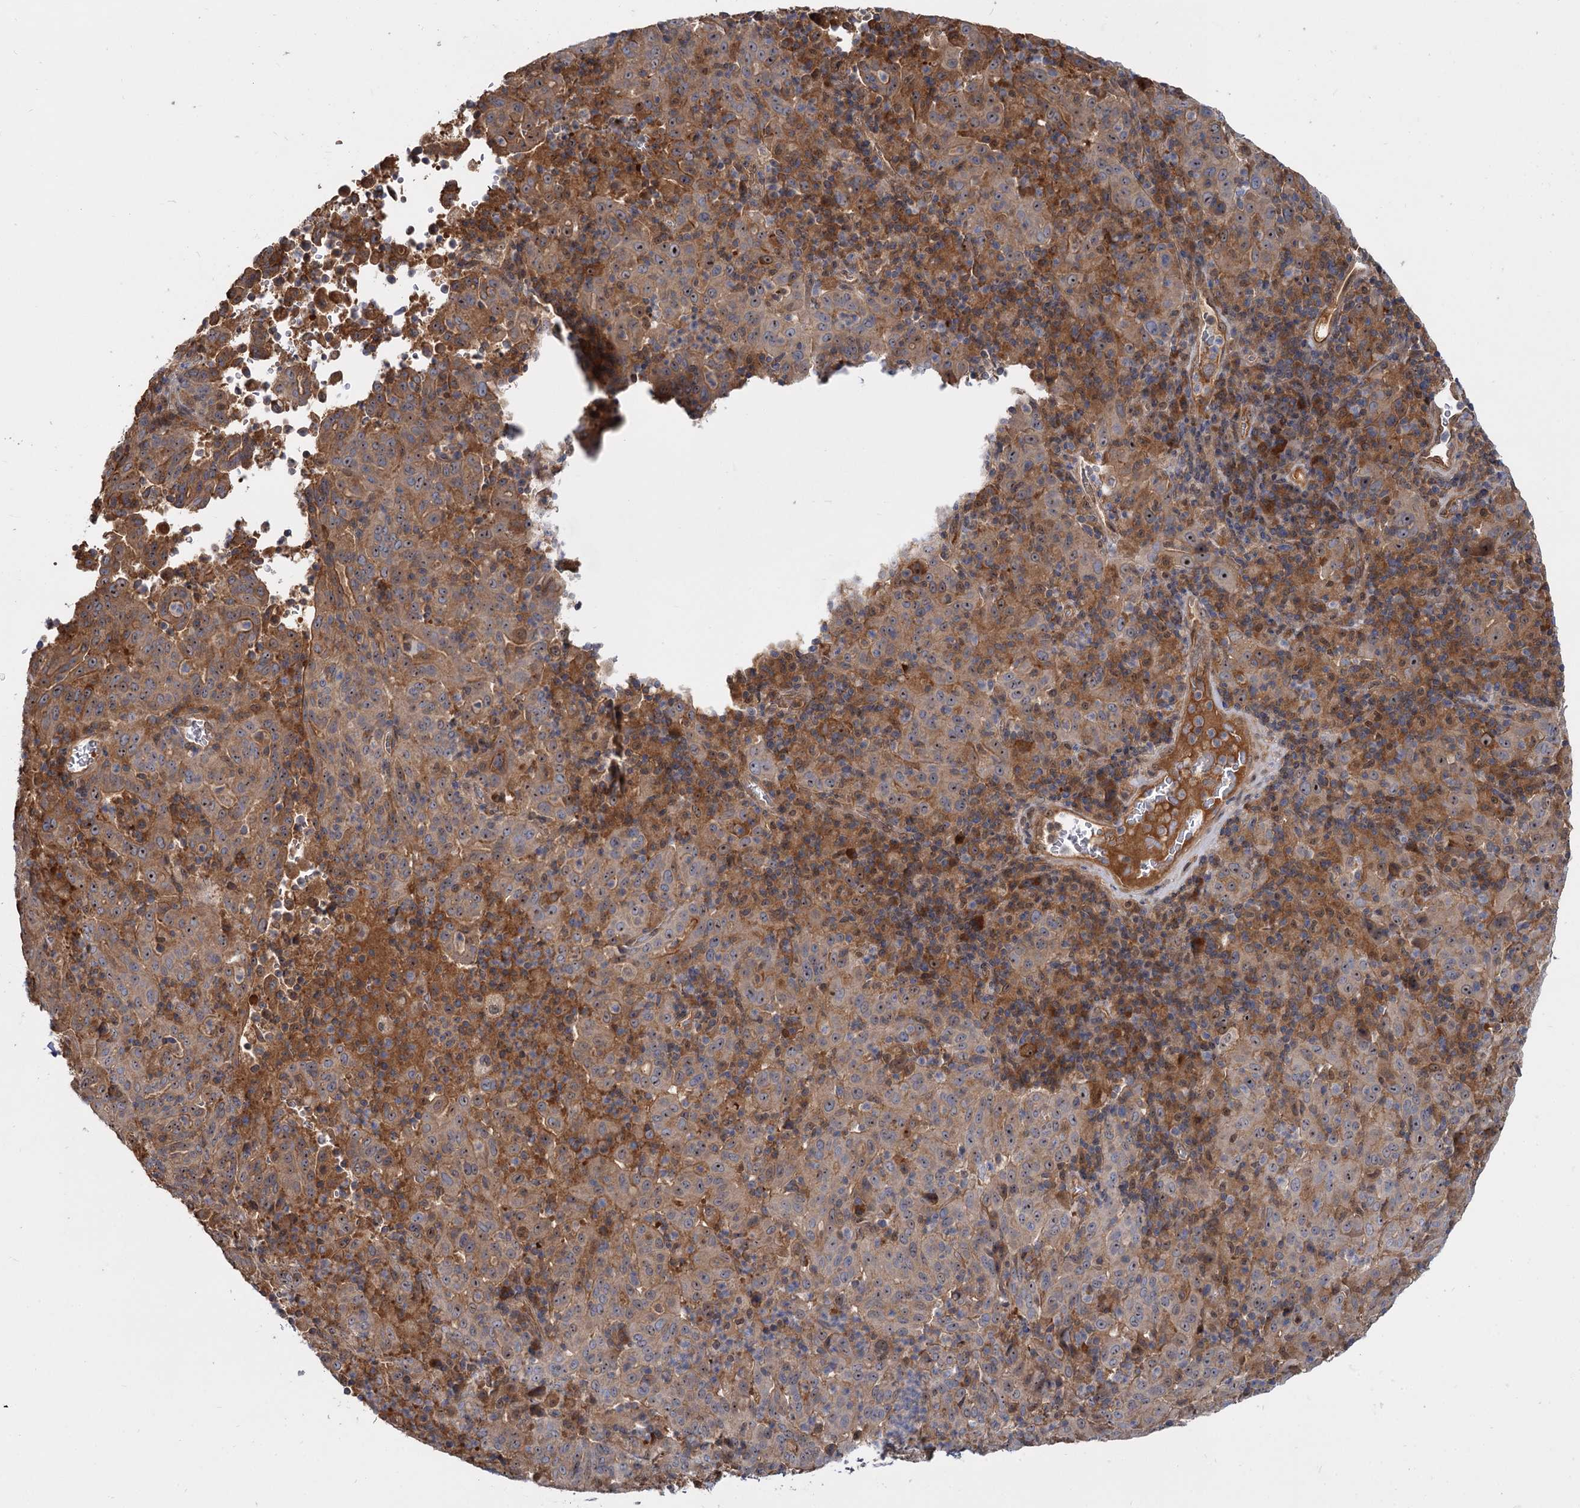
{"staining": {"intensity": "weak", "quantity": "25%-75%", "location": "cytoplasmic/membranous,nuclear"}, "tissue": "pancreatic cancer", "cell_type": "Tumor cells", "image_type": "cancer", "snomed": [{"axis": "morphology", "description": "Adenocarcinoma, NOS"}, {"axis": "topography", "description": "Pancreas"}], "caption": "DAB (3,3'-diaminobenzidine) immunohistochemical staining of human pancreatic cancer shows weak cytoplasmic/membranous and nuclear protein staining in about 25%-75% of tumor cells. The staining is performed using DAB brown chromogen to label protein expression. The nuclei are counter-stained blue using hematoxylin.", "gene": "SNX15", "patient": {"sex": "male", "age": 63}}